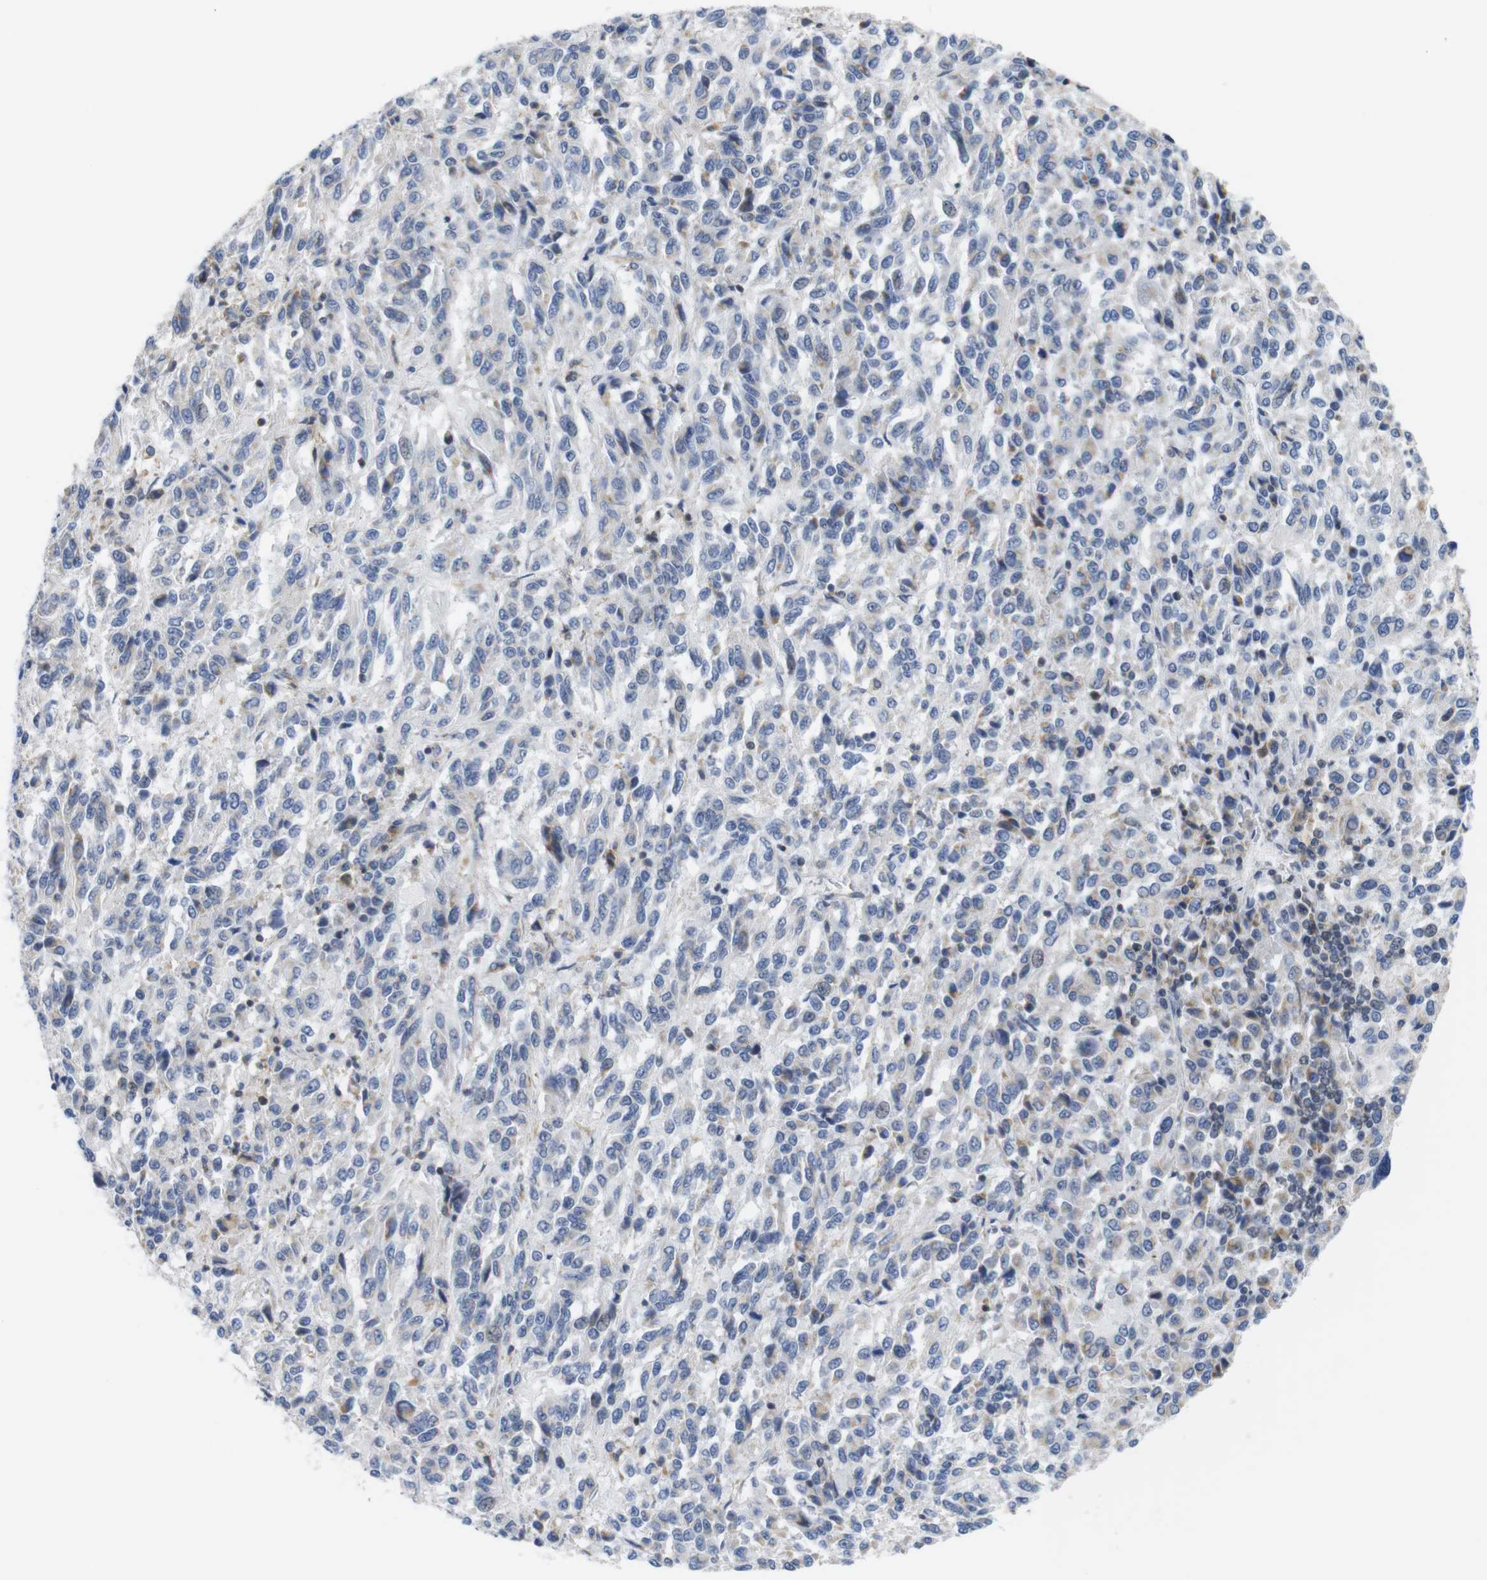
{"staining": {"intensity": "negative", "quantity": "none", "location": "none"}, "tissue": "melanoma", "cell_type": "Tumor cells", "image_type": "cancer", "snomed": [{"axis": "morphology", "description": "Malignant melanoma, Metastatic site"}, {"axis": "topography", "description": "Lung"}], "caption": "Melanoma was stained to show a protein in brown. There is no significant expression in tumor cells.", "gene": "OTOF", "patient": {"sex": "male", "age": 64}}